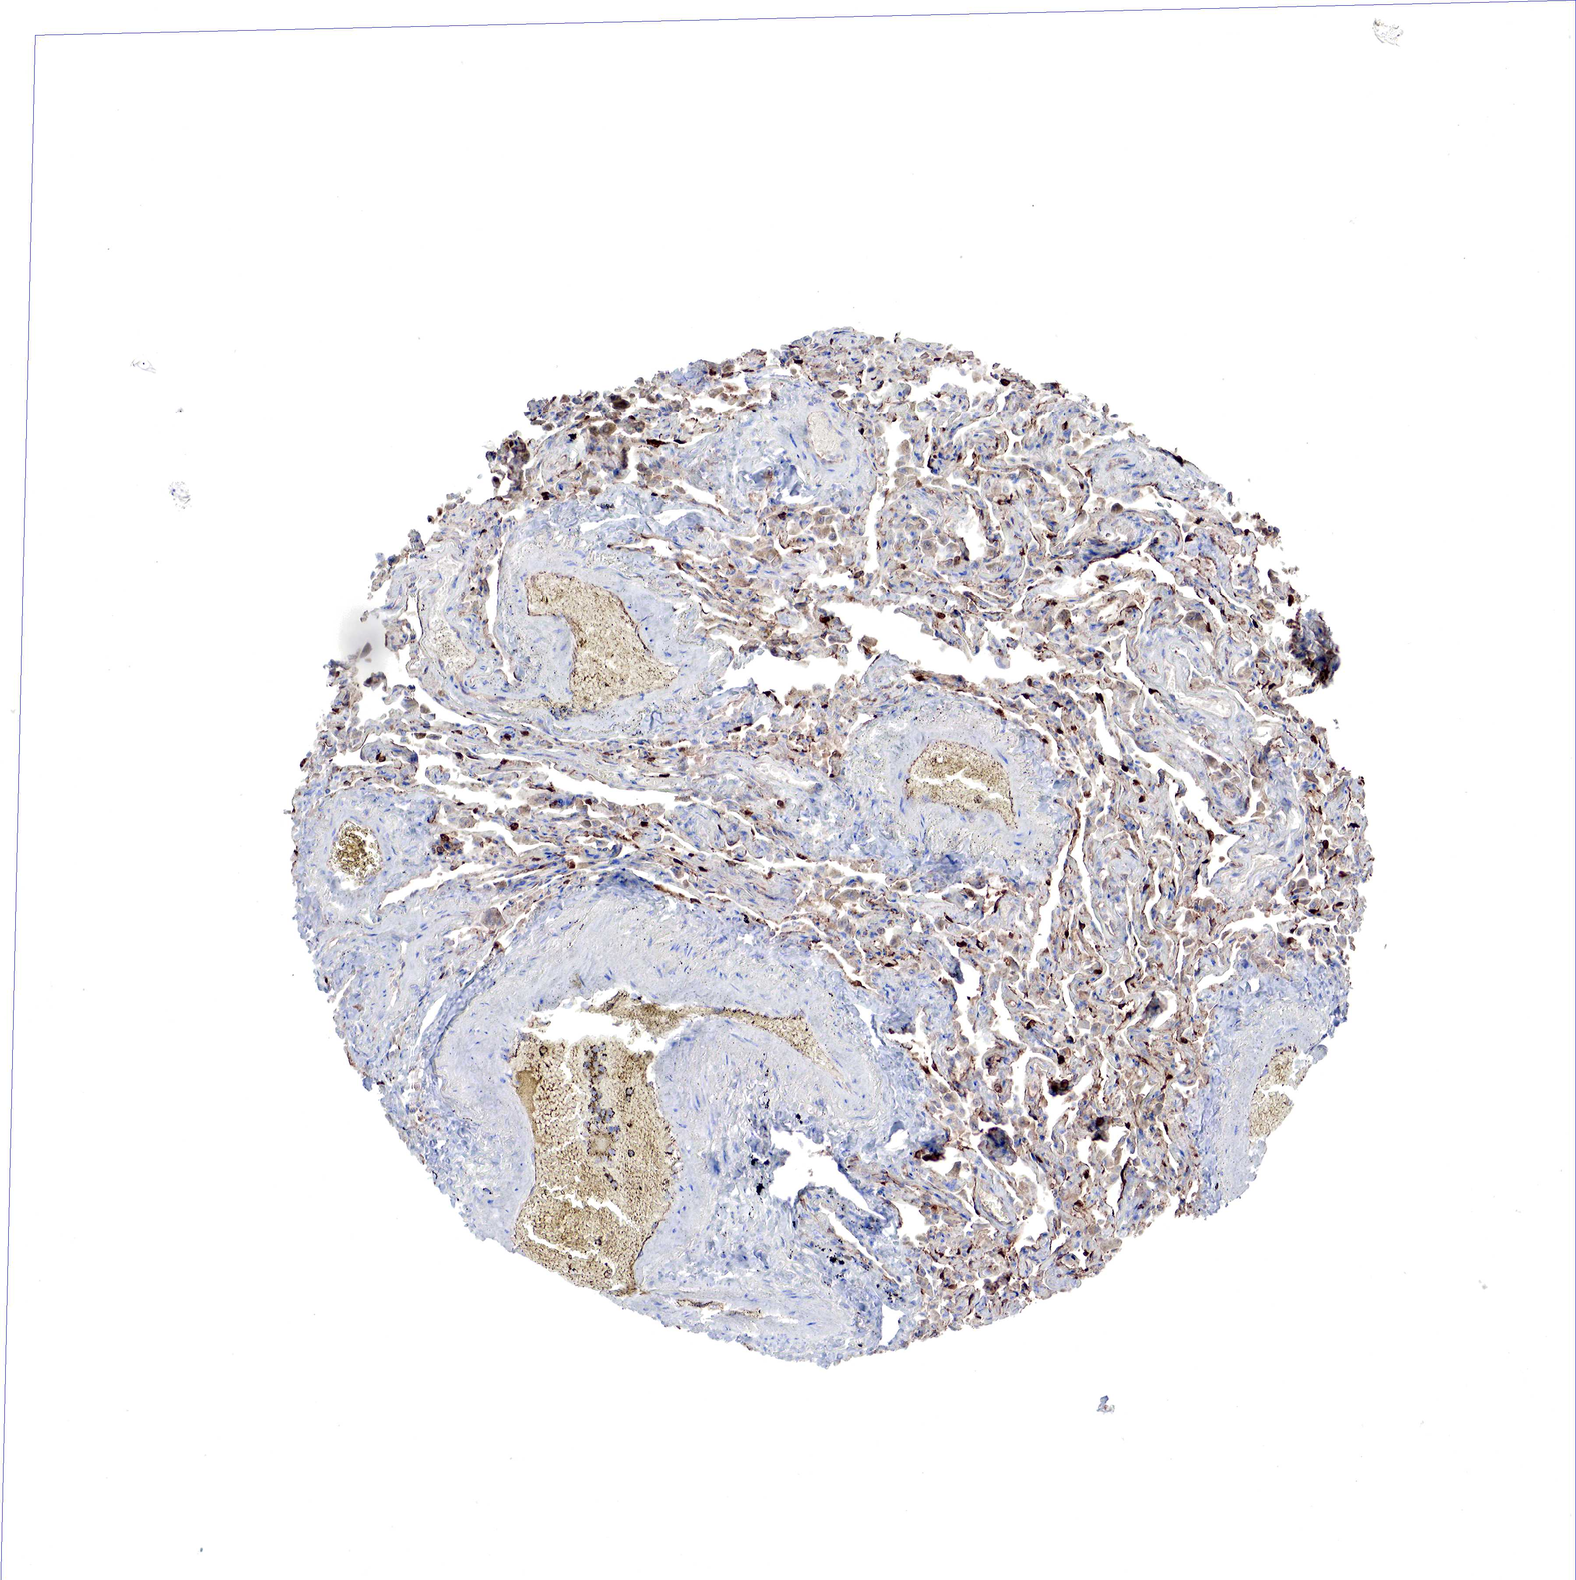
{"staining": {"intensity": "negative", "quantity": "none", "location": "none"}, "tissue": "lung", "cell_type": "Alveolar cells", "image_type": "normal", "snomed": [{"axis": "morphology", "description": "Normal tissue, NOS"}, {"axis": "topography", "description": "Lung"}], "caption": "The histopathology image reveals no significant positivity in alveolar cells of lung. Nuclei are stained in blue.", "gene": "MSN", "patient": {"sex": "male", "age": 73}}